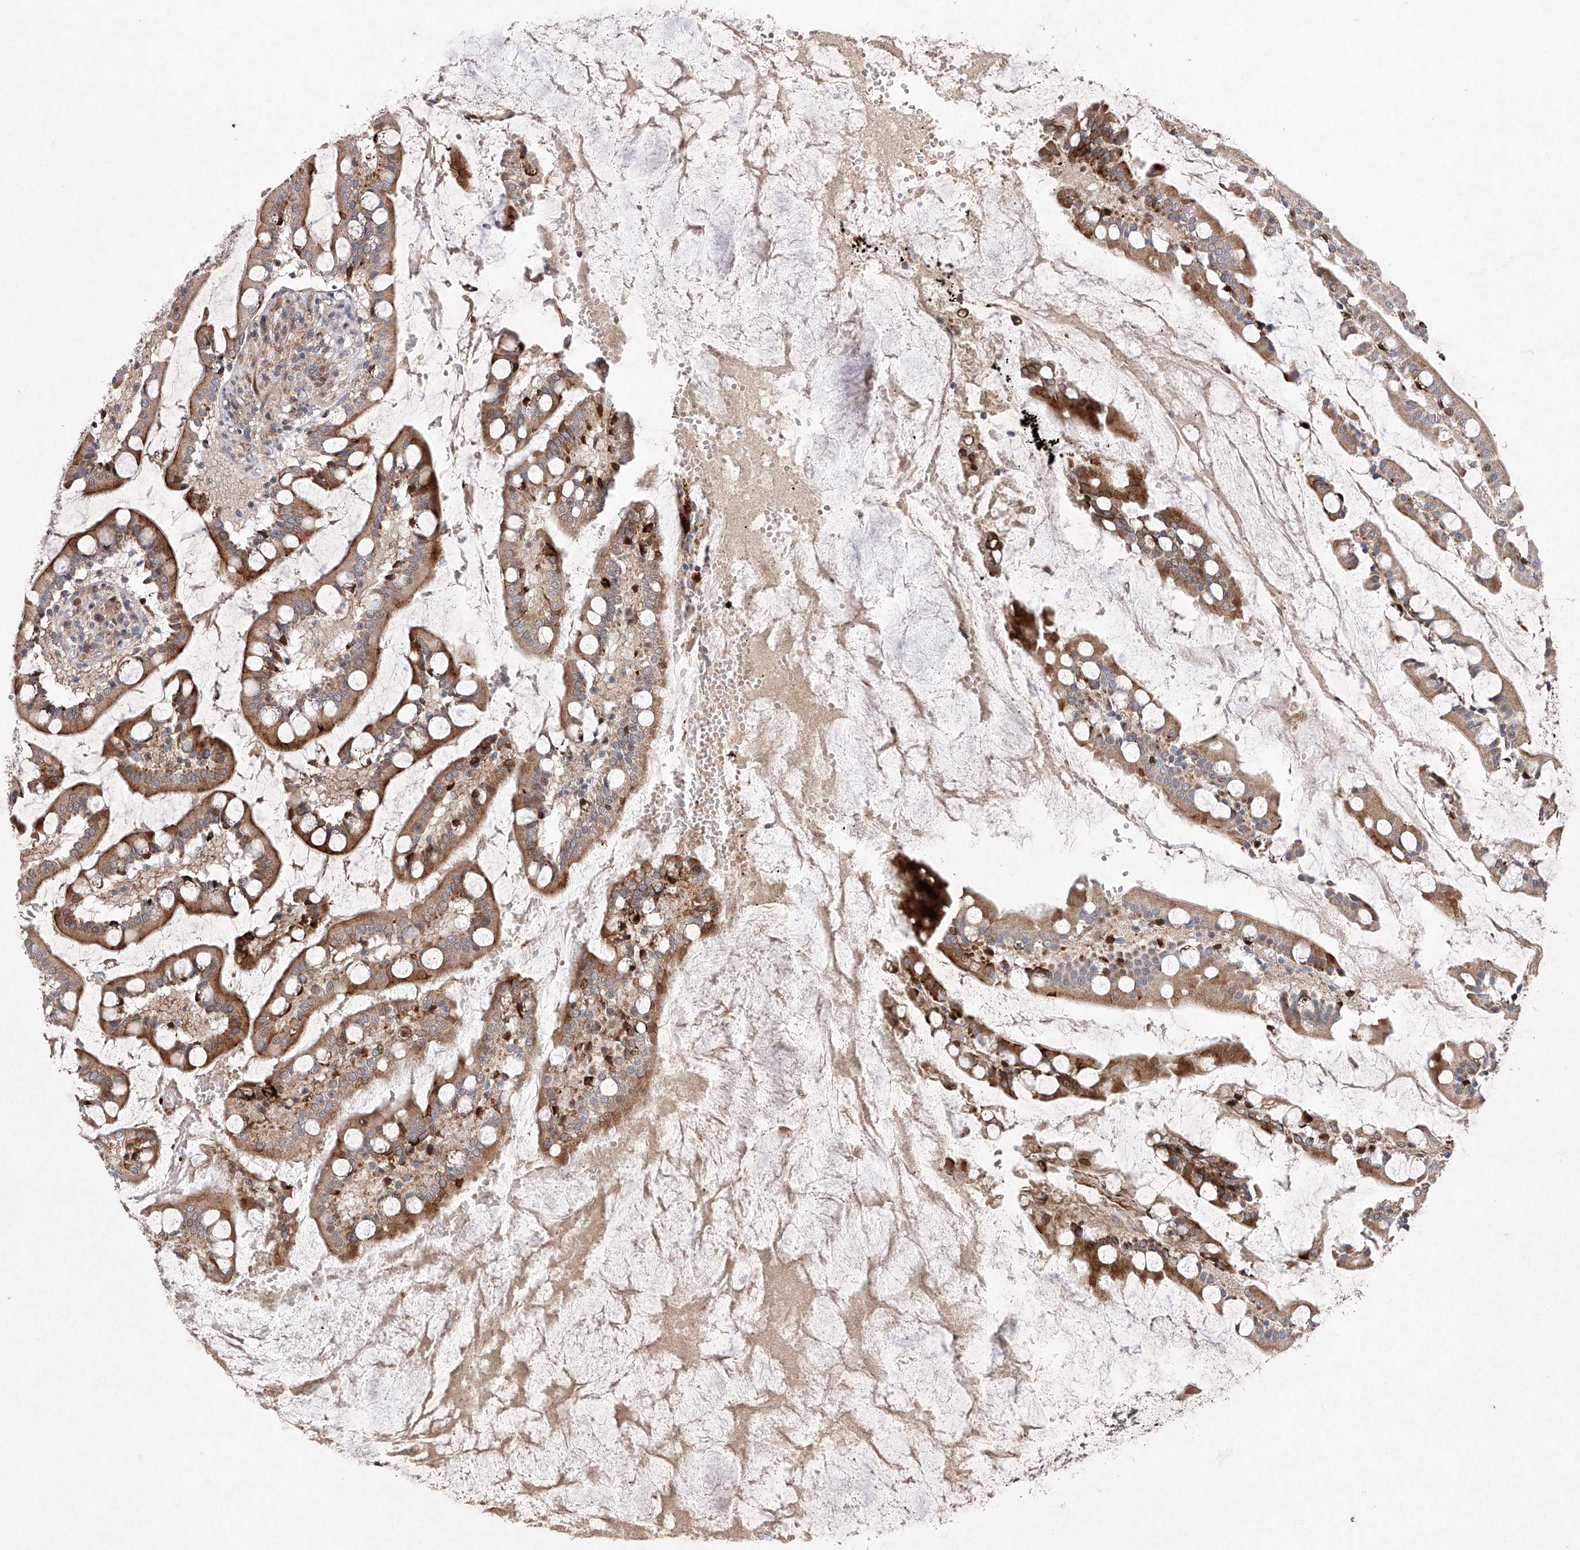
{"staining": {"intensity": "moderate", "quantity": "25%-75%", "location": "cytoplasmic/membranous"}, "tissue": "small intestine", "cell_type": "Glandular cells", "image_type": "normal", "snomed": [{"axis": "morphology", "description": "Normal tissue, NOS"}, {"axis": "topography", "description": "Small intestine"}], "caption": "Protein staining by immunohistochemistry reveals moderate cytoplasmic/membranous staining in about 25%-75% of glandular cells in unremarkable small intestine. (DAB IHC with brightfield microscopy, high magnification).", "gene": "AFG1L", "patient": {"sex": "male", "age": 52}}